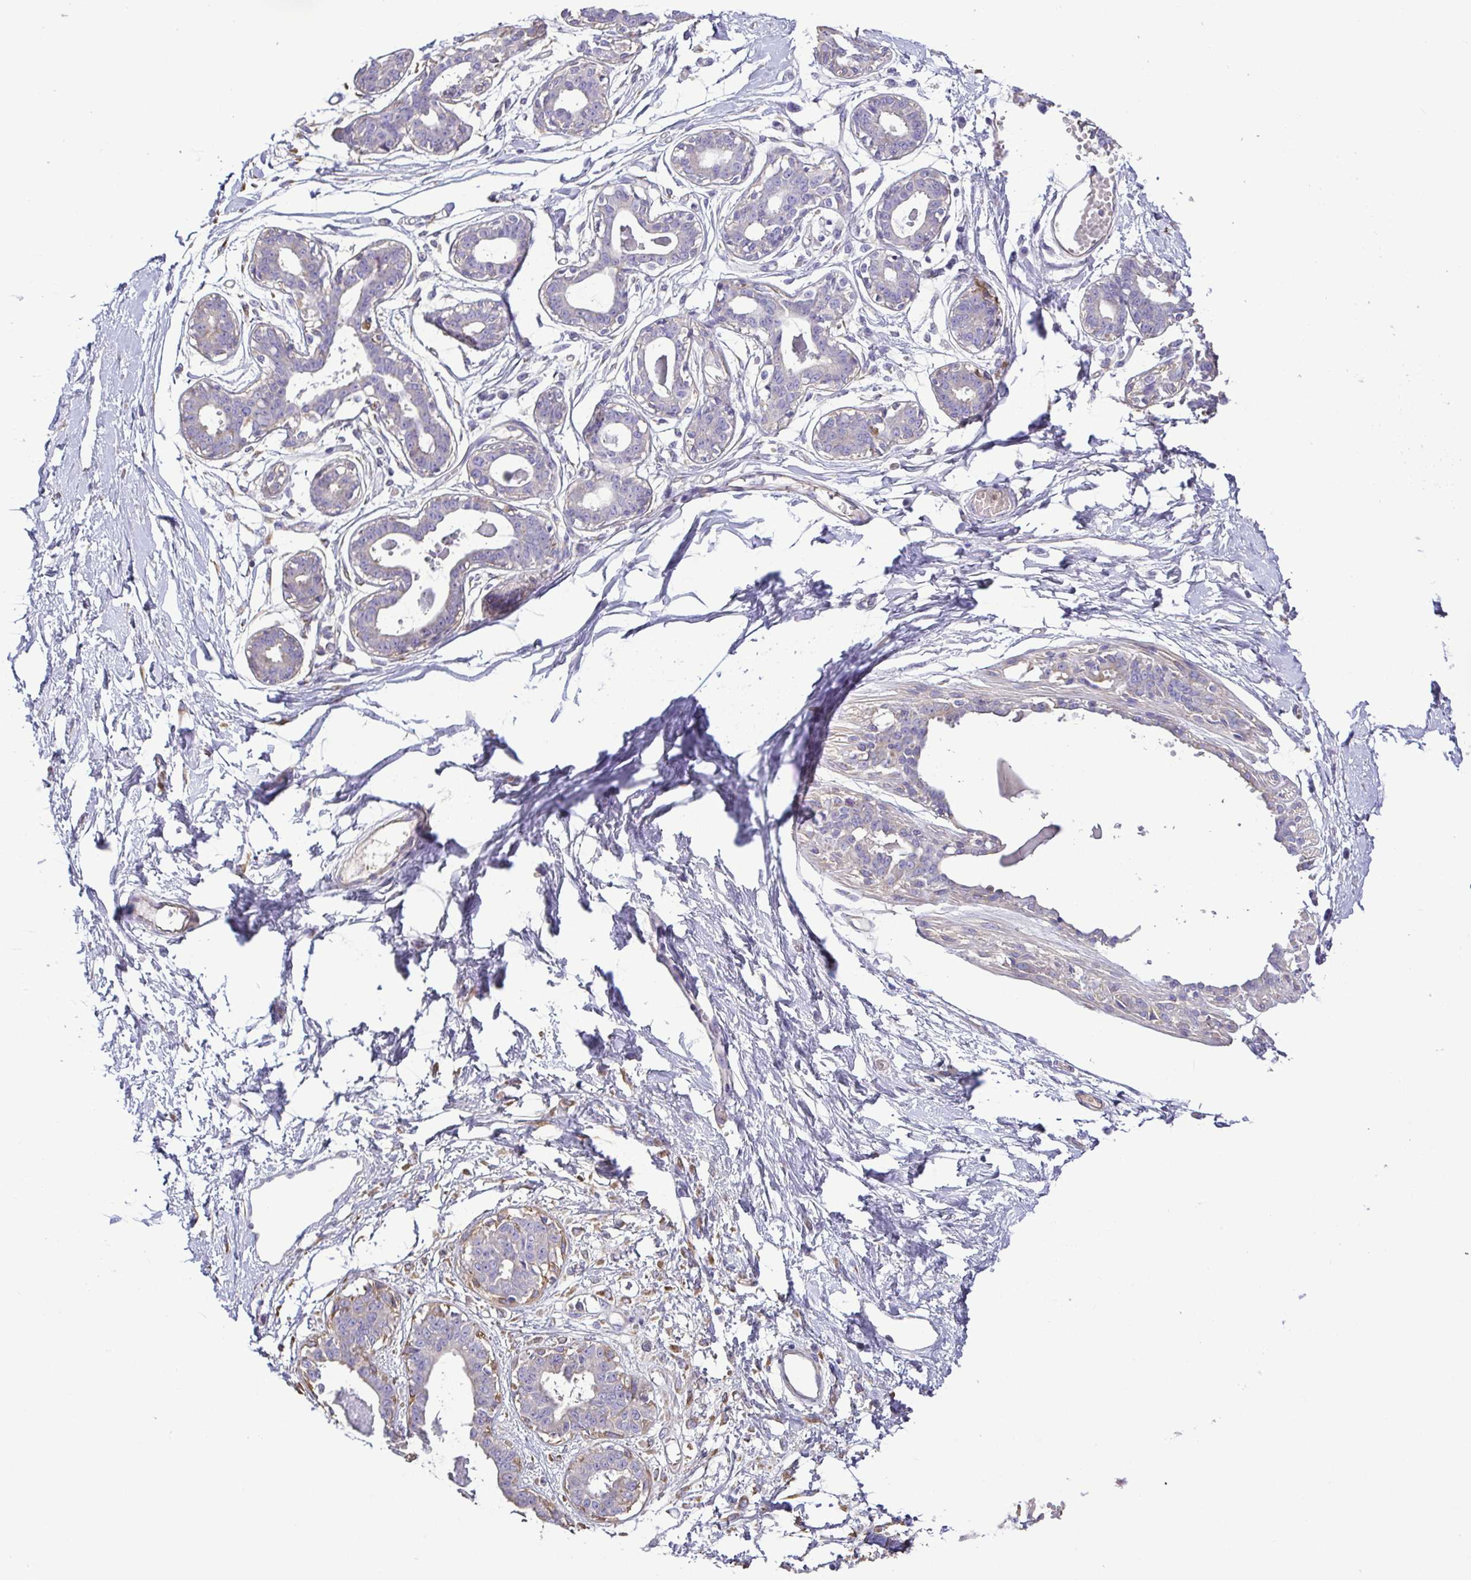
{"staining": {"intensity": "negative", "quantity": "none", "location": "none"}, "tissue": "breast", "cell_type": "Adipocytes", "image_type": "normal", "snomed": [{"axis": "morphology", "description": "Normal tissue, NOS"}, {"axis": "topography", "description": "Breast"}], "caption": "Image shows no protein staining in adipocytes of unremarkable breast.", "gene": "MYL10", "patient": {"sex": "female", "age": 45}}